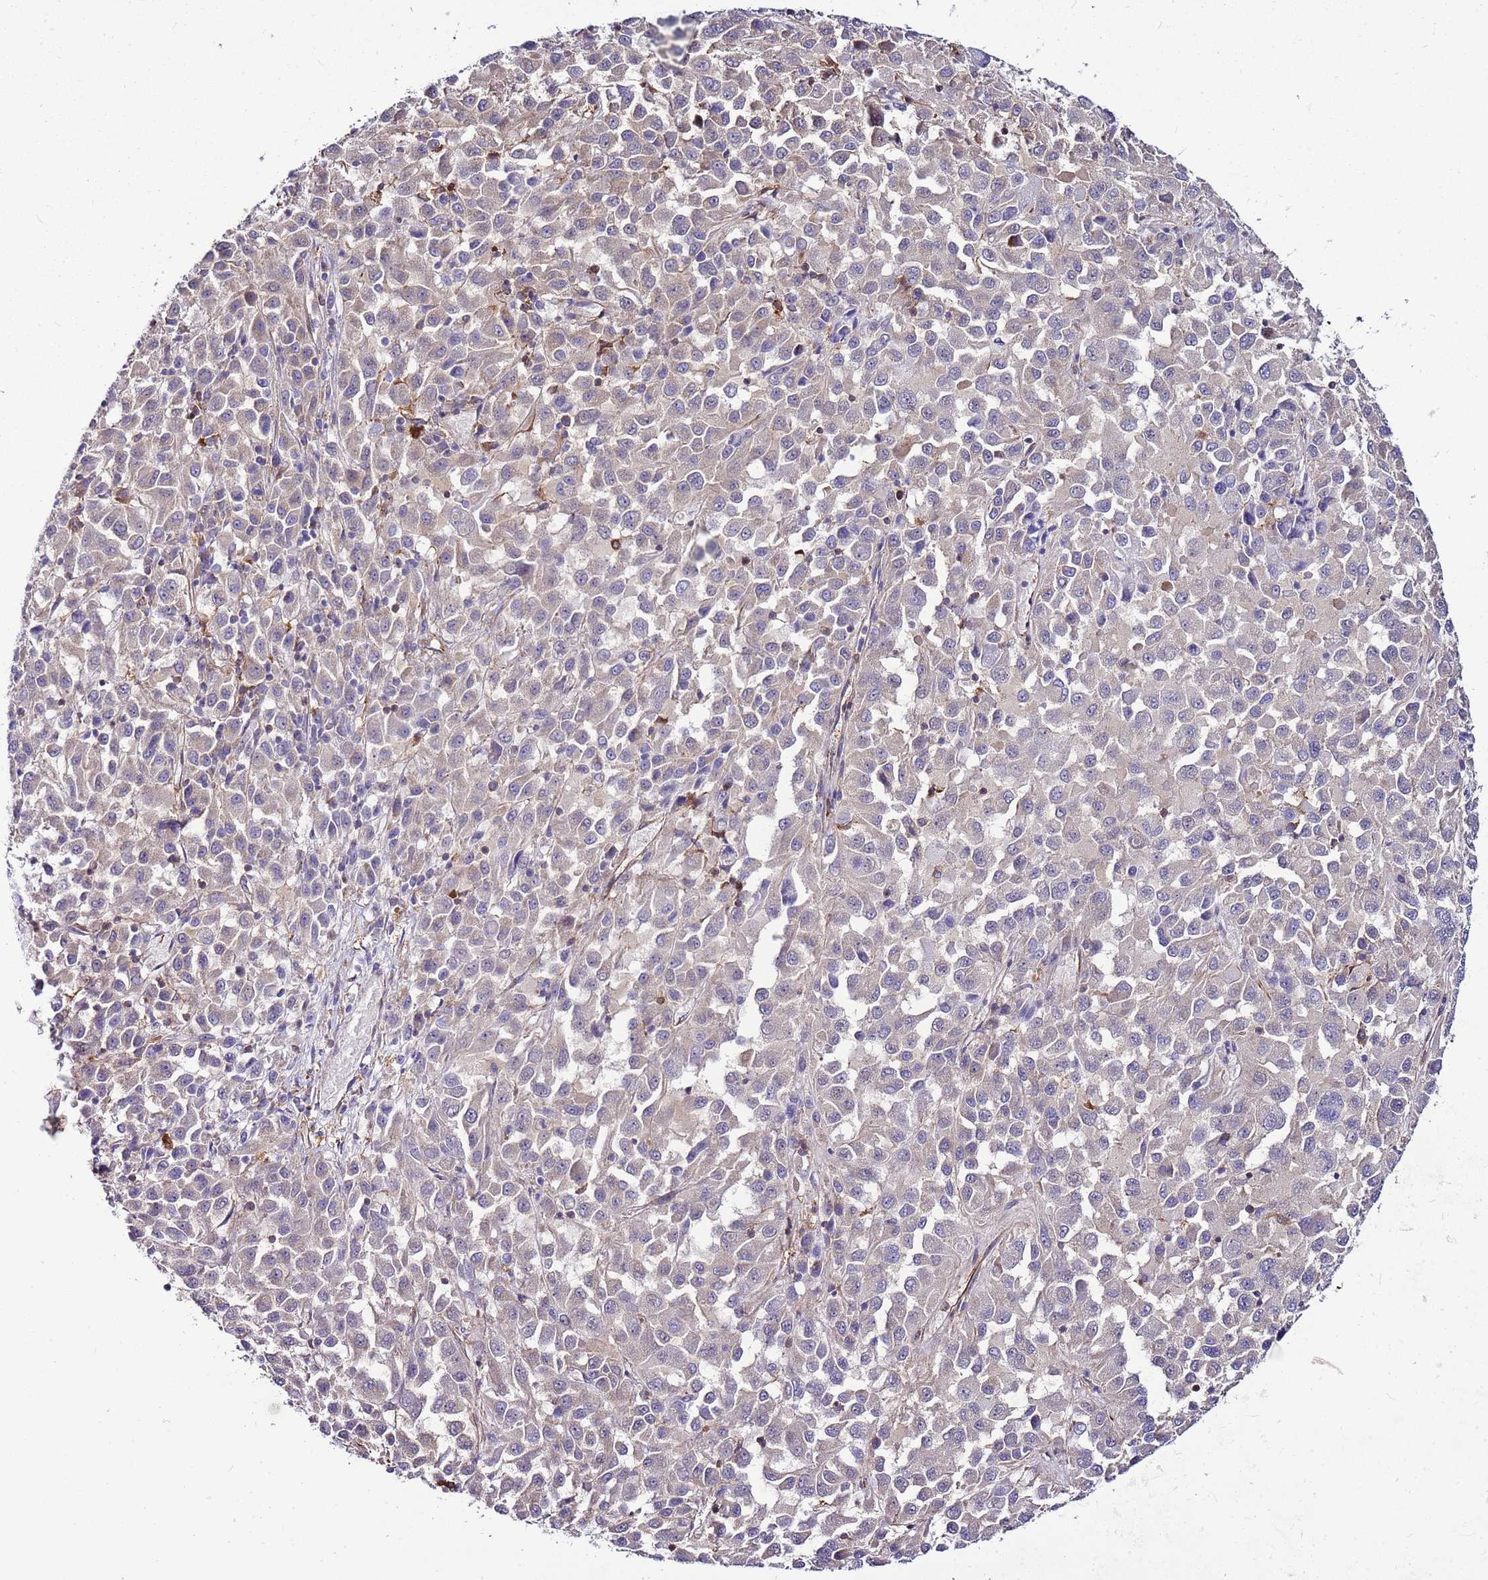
{"staining": {"intensity": "negative", "quantity": "none", "location": "none"}, "tissue": "melanoma", "cell_type": "Tumor cells", "image_type": "cancer", "snomed": [{"axis": "morphology", "description": "Malignant melanoma, Metastatic site"}, {"axis": "topography", "description": "Lung"}], "caption": "Protein analysis of malignant melanoma (metastatic site) demonstrates no significant staining in tumor cells. Nuclei are stained in blue.", "gene": "ATXN2L", "patient": {"sex": "male", "age": 64}}